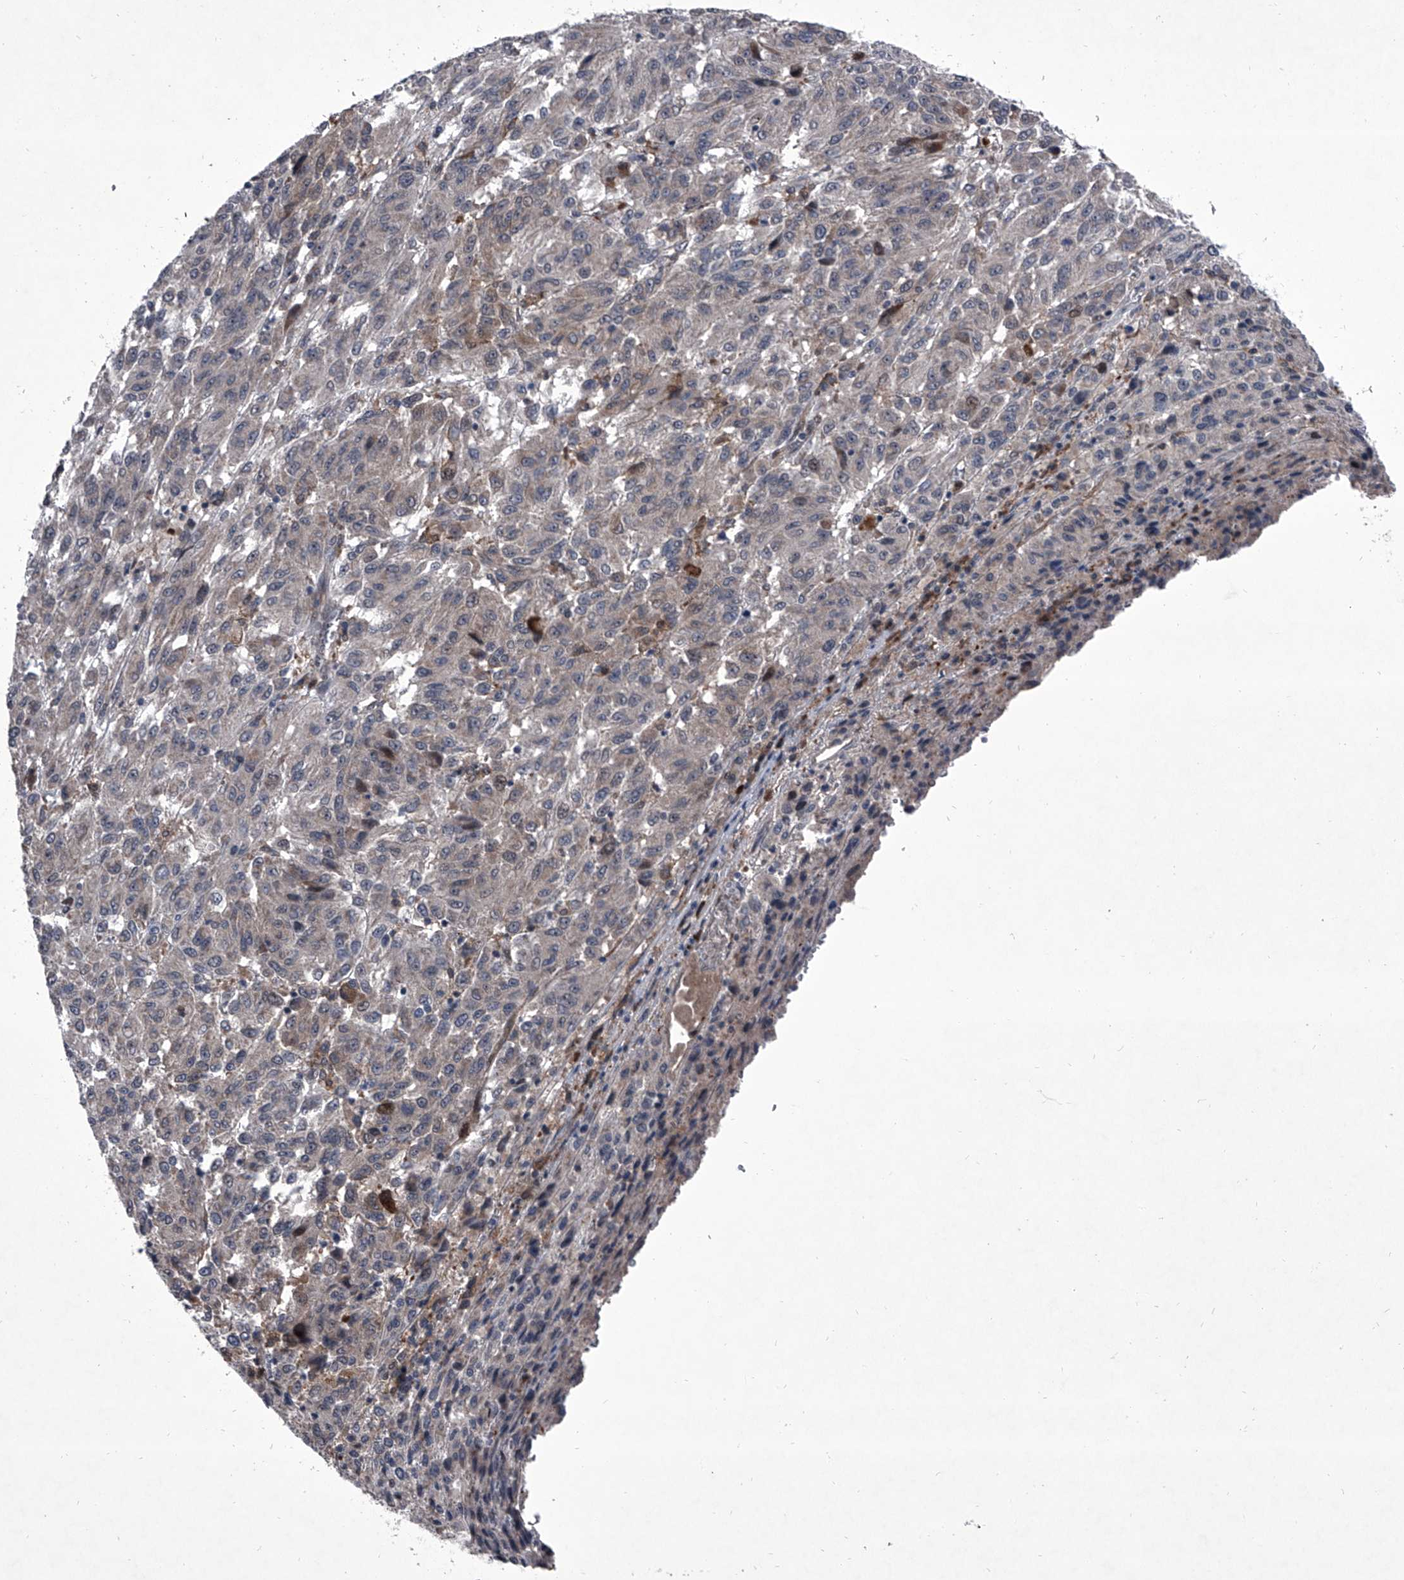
{"staining": {"intensity": "negative", "quantity": "none", "location": "none"}, "tissue": "melanoma", "cell_type": "Tumor cells", "image_type": "cancer", "snomed": [{"axis": "morphology", "description": "Malignant melanoma, Metastatic site"}, {"axis": "topography", "description": "Lung"}], "caption": "Immunohistochemical staining of melanoma reveals no significant staining in tumor cells.", "gene": "ELK4", "patient": {"sex": "male", "age": 64}}